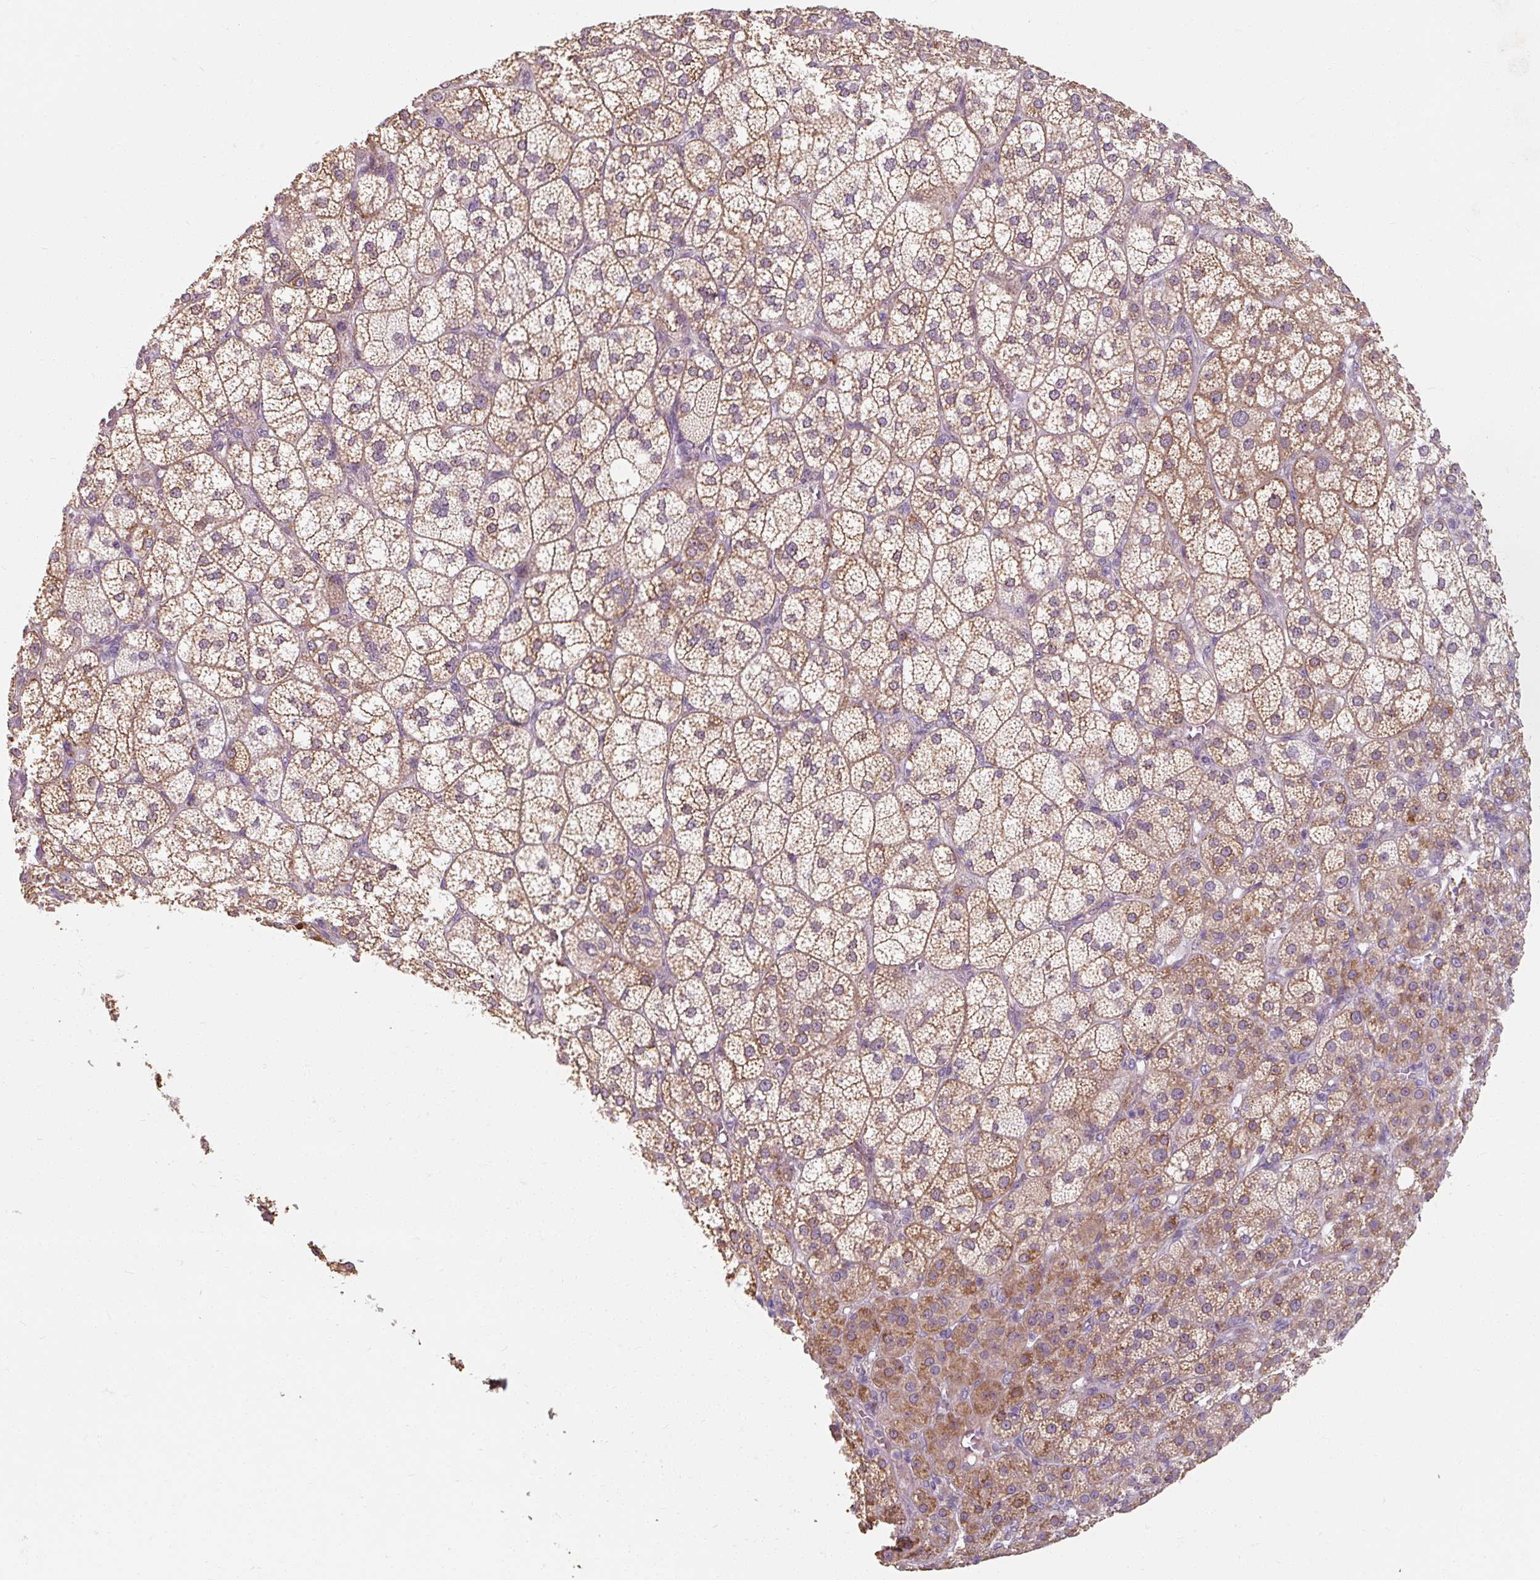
{"staining": {"intensity": "moderate", "quantity": ">75%", "location": "cytoplasmic/membranous"}, "tissue": "adrenal gland", "cell_type": "Glandular cells", "image_type": "normal", "snomed": [{"axis": "morphology", "description": "Normal tissue, NOS"}, {"axis": "topography", "description": "Adrenal gland"}], "caption": "Immunohistochemistry histopathology image of normal adrenal gland: adrenal gland stained using IHC reveals medium levels of moderate protein expression localized specifically in the cytoplasmic/membranous of glandular cells, appearing as a cytoplasmic/membranous brown color.", "gene": "TSEN54", "patient": {"sex": "female", "age": 60}}